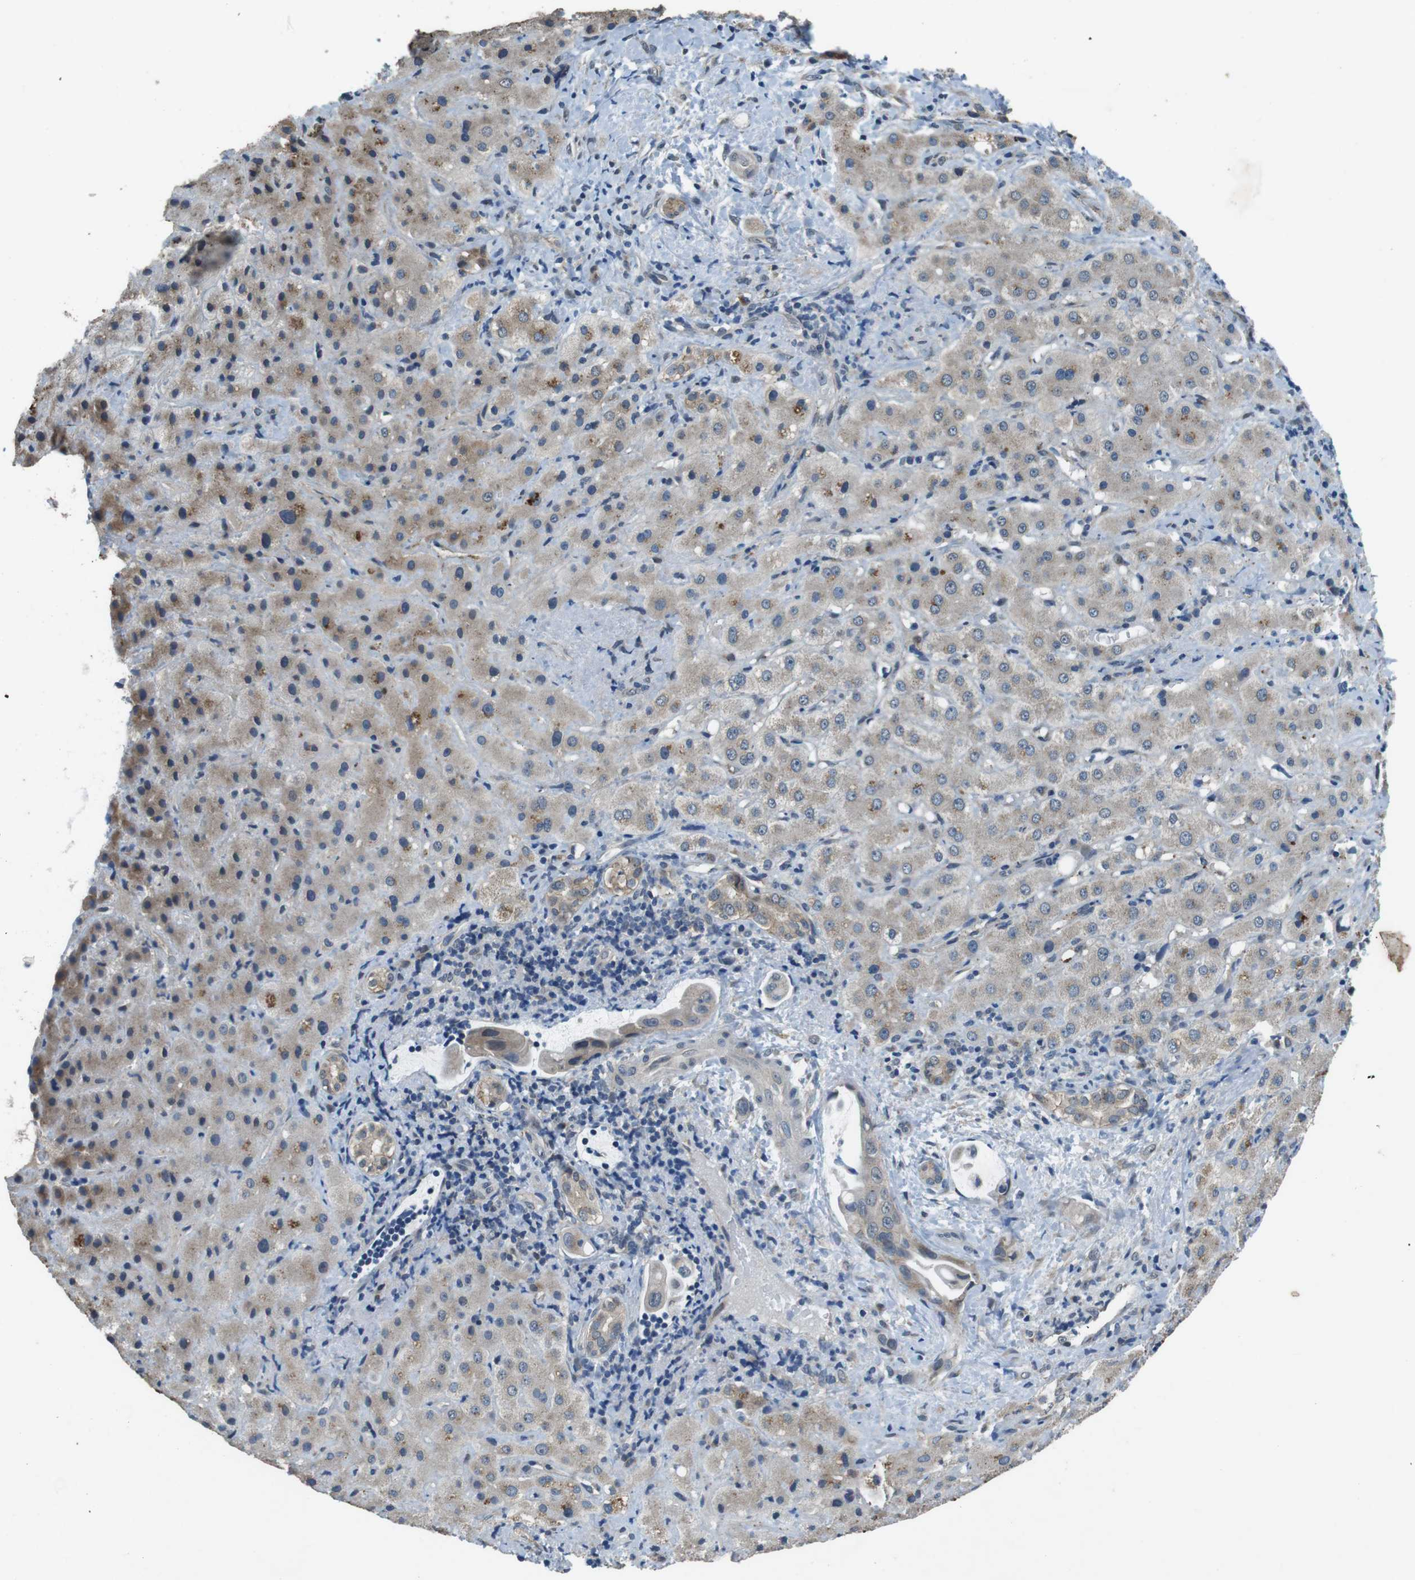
{"staining": {"intensity": "weak", "quantity": ">75%", "location": "cytoplasmic/membranous"}, "tissue": "liver cancer", "cell_type": "Tumor cells", "image_type": "cancer", "snomed": [{"axis": "morphology", "description": "Cholangiocarcinoma"}, {"axis": "topography", "description": "Liver"}], "caption": "A low amount of weak cytoplasmic/membranous staining is appreciated in about >75% of tumor cells in liver cholangiocarcinoma tissue.", "gene": "CLDN7", "patient": {"sex": "female", "age": 65}}